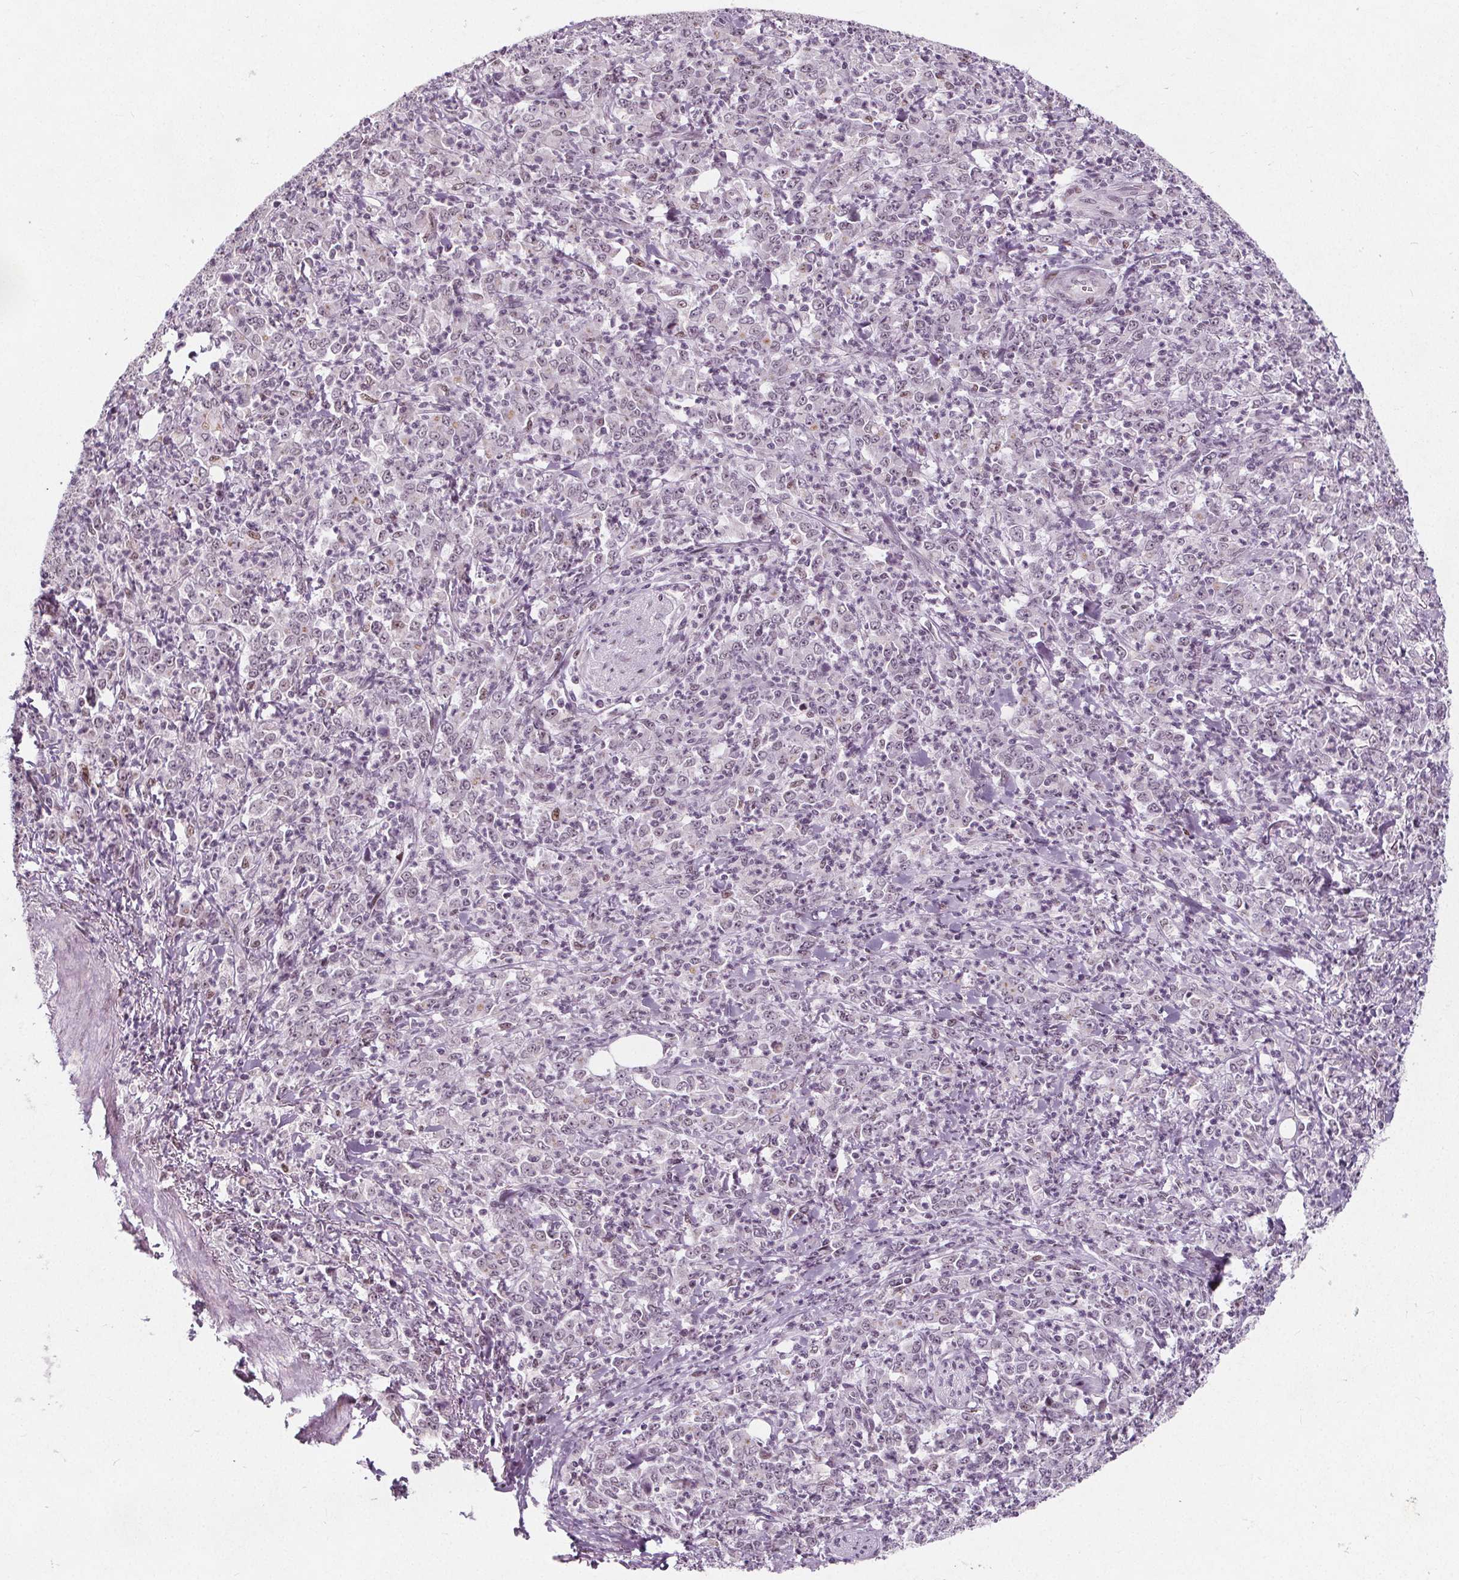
{"staining": {"intensity": "negative", "quantity": "none", "location": "none"}, "tissue": "stomach cancer", "cell_type": "Tumor cells", "image_type": "cancer", "snomed": [{"axis": "morphology", "description": "Adenocarcinoma, NOS"}, {"axis": "topography", "description": "Stomach, lower"}], "caption": "Immunohistochemistry (IHC) photomicrograph of neoplastic tissue: human stomach adenocarcinoma stained with DAB (3,3'-diaminobenzidine) reveals no significant protein expression in tumor cells.", "gene": "TAF6L", "patient": {"sex": "female", "age": 71}}